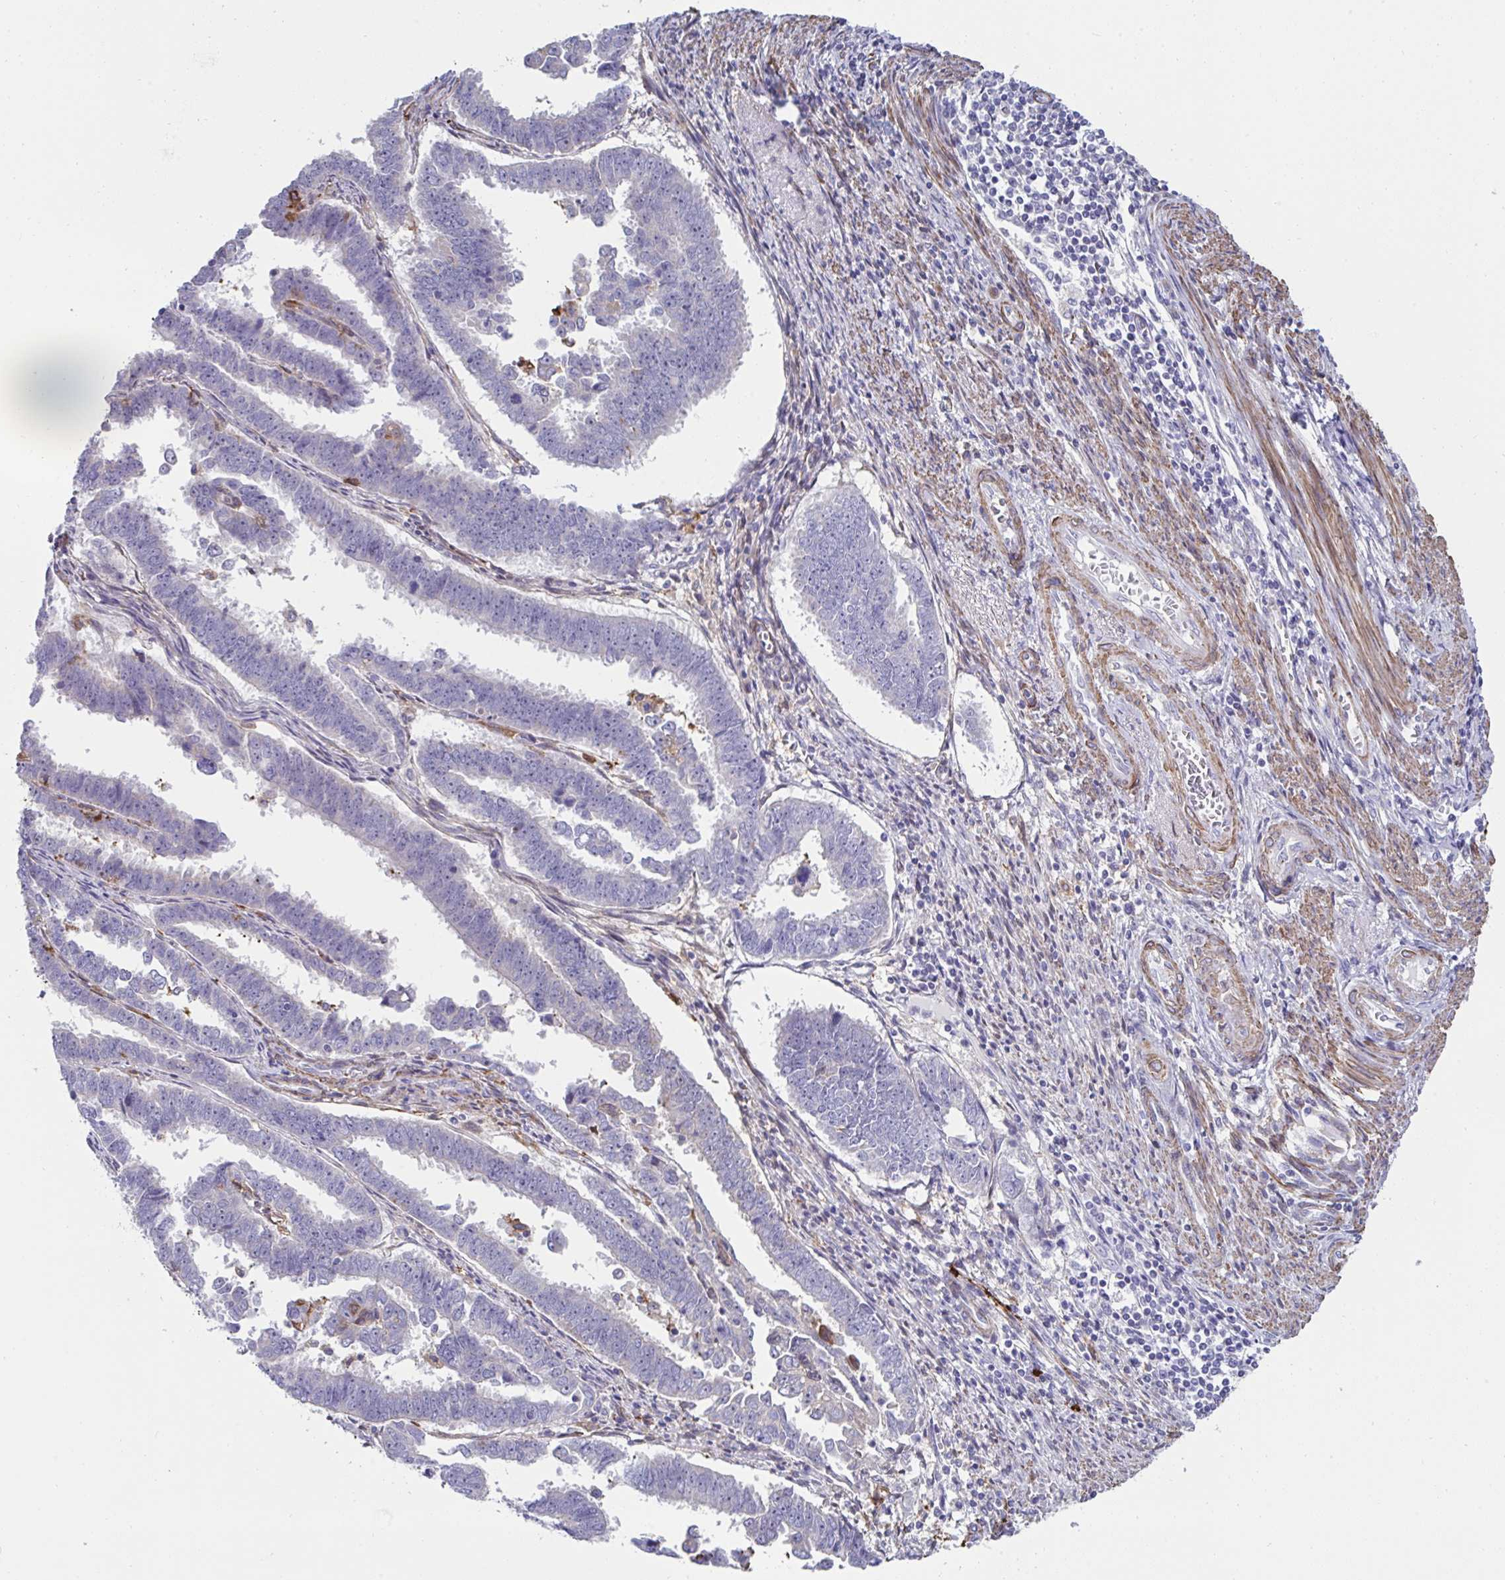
{"staining": {"intensity": "negative", "quantity": "none", "location": "none"}, "tissue": "endometrial cancer", "cell_type": "Tumor cells", "image_type": "cancer", "snomed": [{"axis": "morphology", "description": "Adenocarcinoma, NOS"}, {"axis": "topography", "description": "Endometrium"}], "caption": "DAB (3,3'-diaminobenzidine) immunohistochemical staining of endometrial cancer (adenocarcinoma) reveals no significant positivity in tumor cells.", "gene": "FBXL13", "patient": {"sex": "female", "age": 75}}